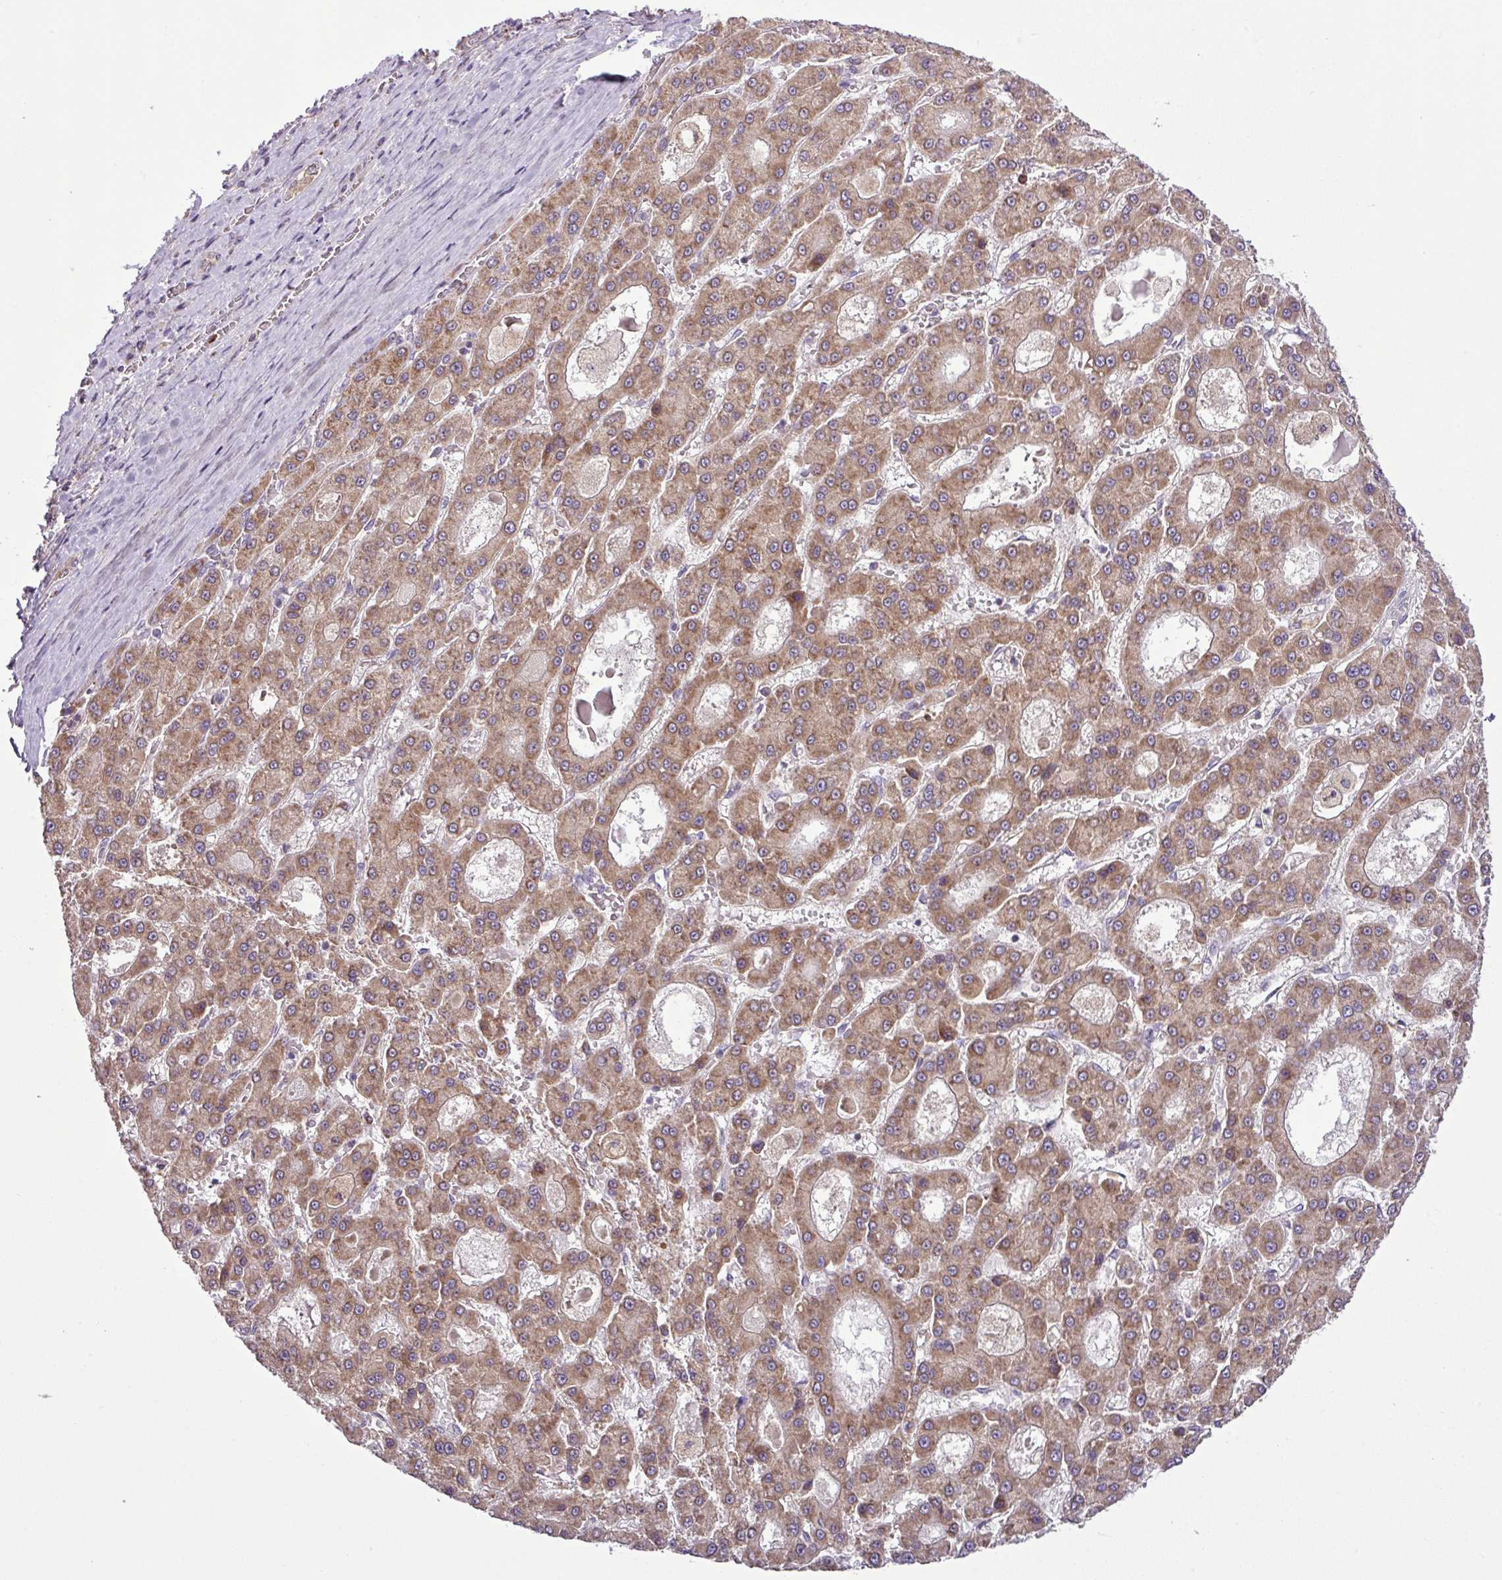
{"staining": {"intensity": "moderate", "quantity": ">75%", "location": "cytoplasmic/membranous"}, "tissue": "liver cancer", "cell_type": "Tumor cells", "image_type": "cancer", "snomed": [{"axis": "morphology", "description": "Carcinoma, Hepatocellular, NOS"}, {"axis": "topography", "description": "Liver"}], "caption": "DAB immunohistochemical staining of liver cancer (hepatocellular carcinoma) demonstrates moderate cytoplasmic/membranous protein positivity in about >75% of tumor cells.", "gene": "SMCO4", "patient": {"sex": "male", "age": 70}}